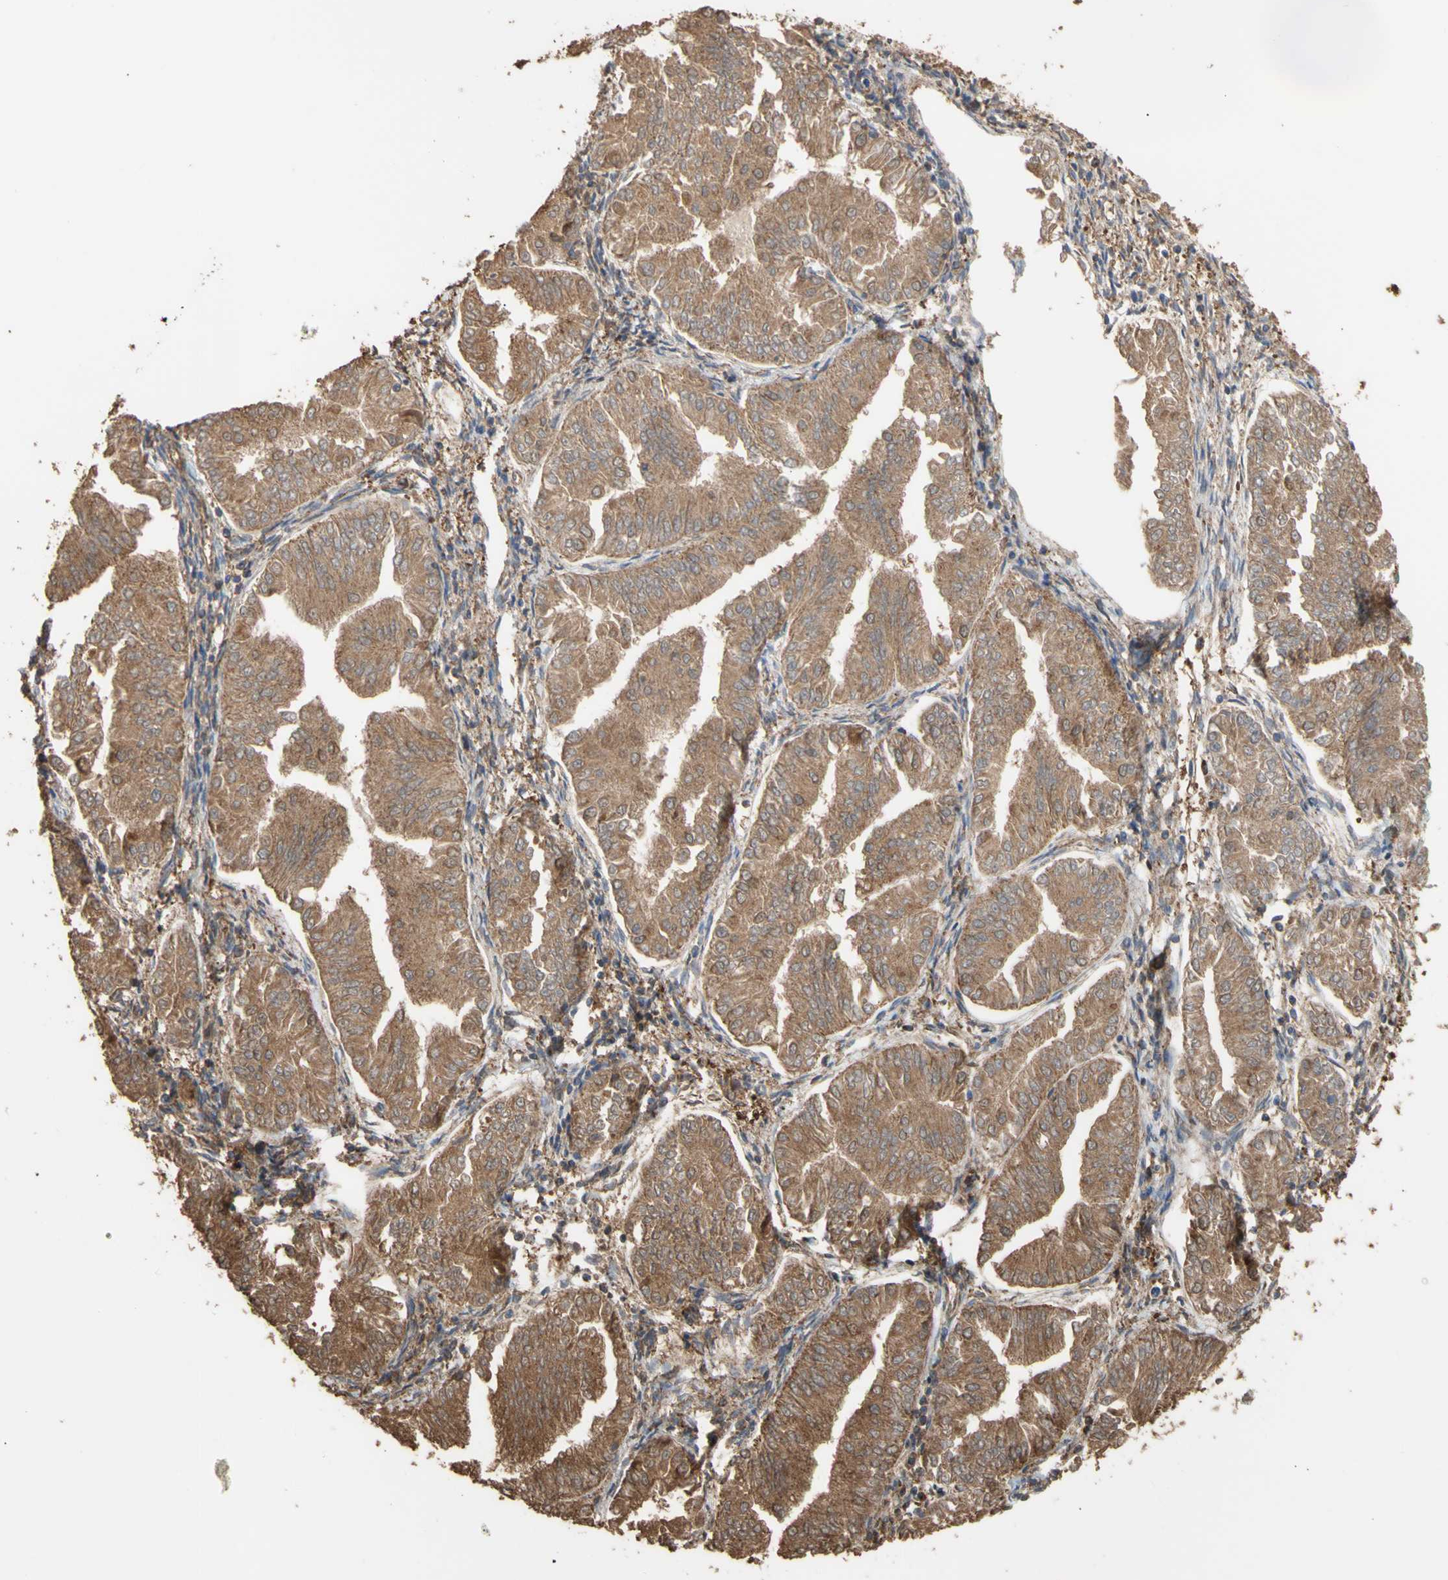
{"staining": {"intensity": "moderate", "quantity": ">75%", "location": "cytoplasmic/membranous"}, "tissue": "endometrial cancer", "cell_type": "Tumor cells", "image_type": "cancer", "snomed": [{"axis": "morphology", "description": "Adenocarcinoma, NOS"}, {"axis": "topography", "description": "Endometrium"}], "caption": "Immunohistochemical staining of human endometrial adenocarcinoma displays medium levels of moderate cytoplasmic/membranous positivity in about >75% of tumor cells.", "gene": "ALDH9A1", "patient": {"sex": "female", "age": 53}}